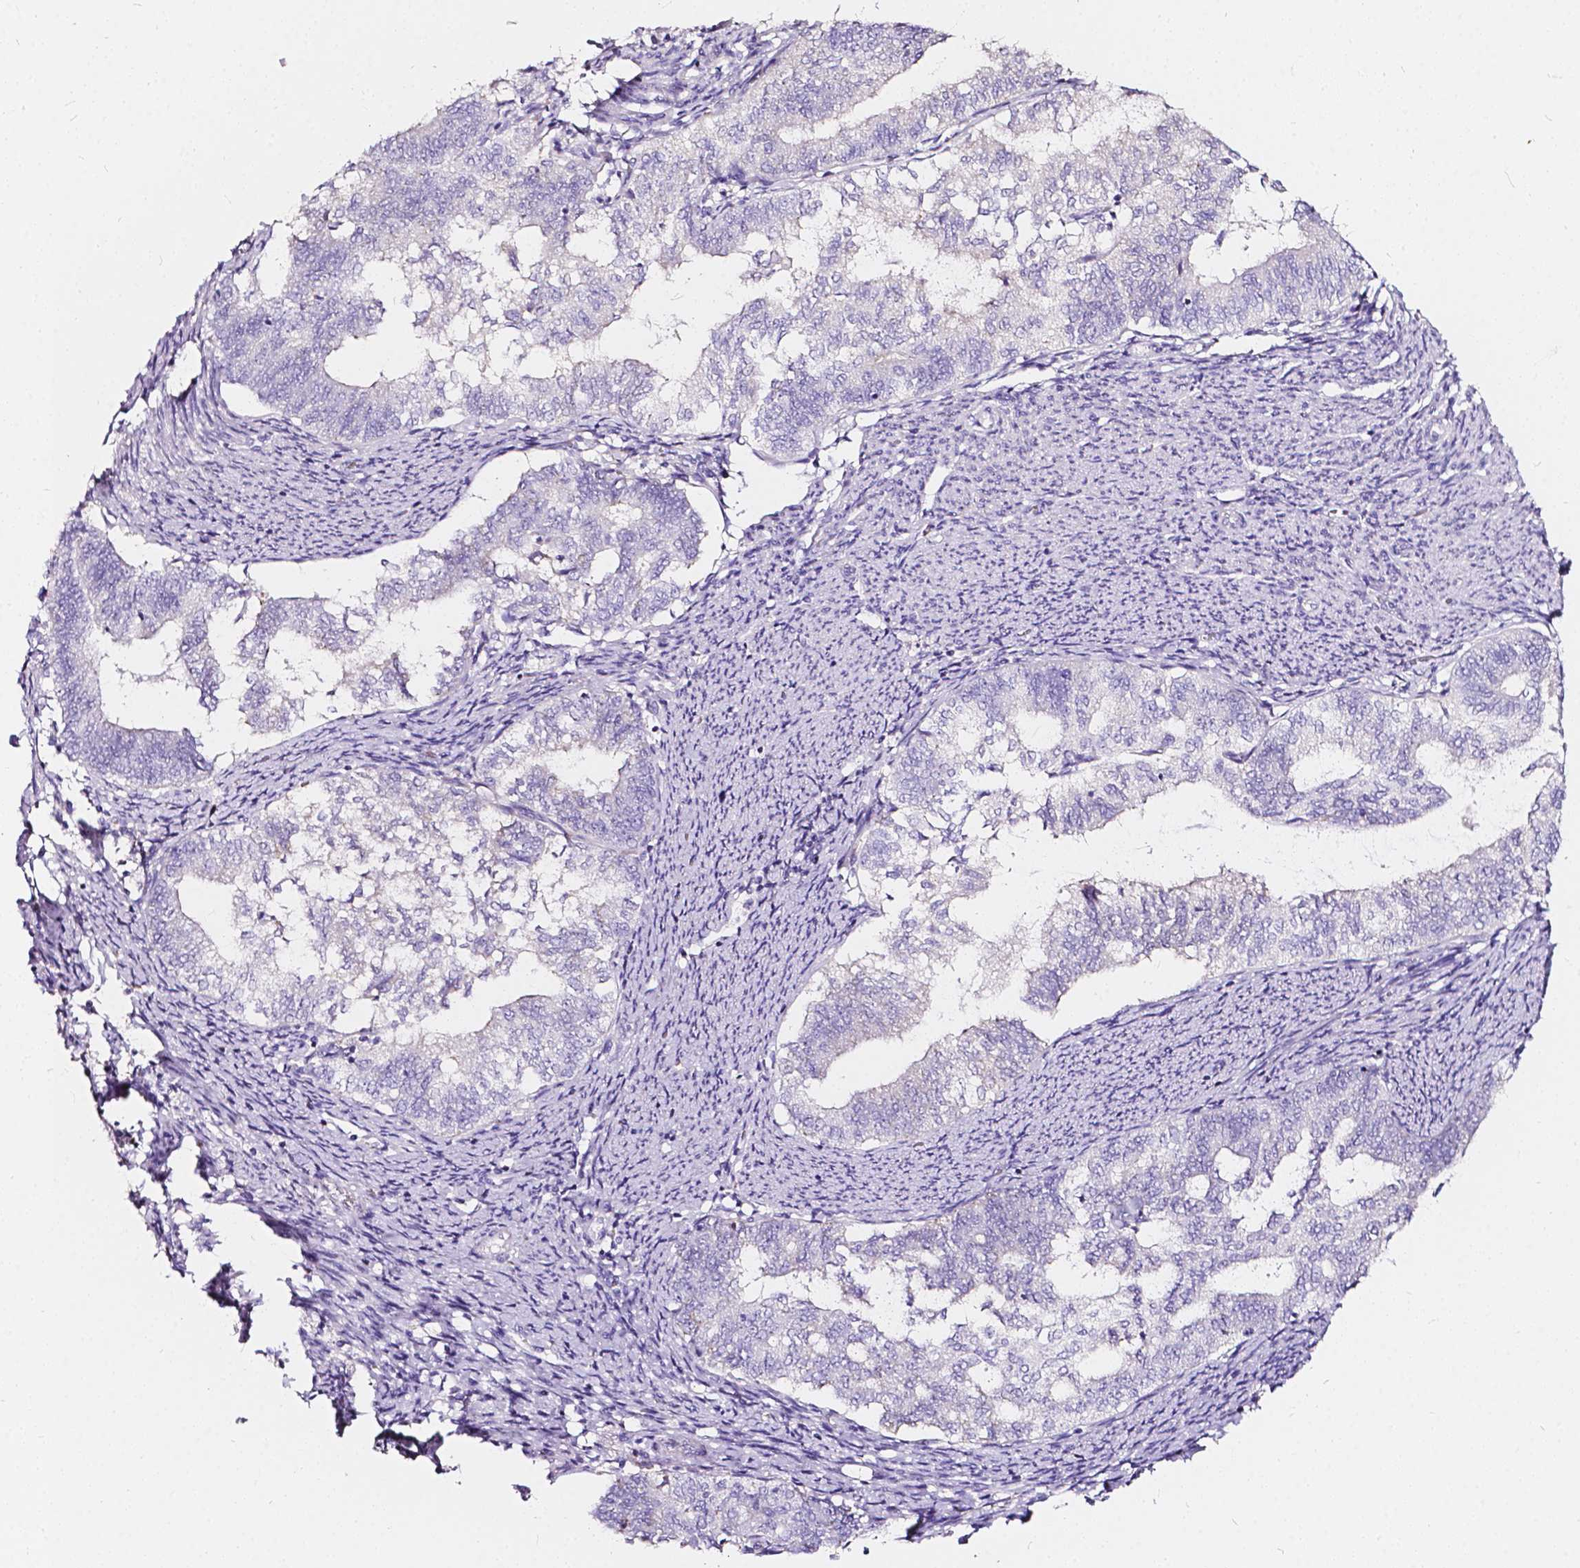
{"staining": {"intensity": "negative", "quantity": "none", "location": "none"}, "tissue": "endometrial cancer", "cell_type": "Tumor cells", "image_type": "cancer", "snomed": [{"axis": "morphology", "description": "Adenocarcinoma, NOS"}, {"axis": "topography", "description": "Endometrium"}], "caption": "Protein analysis of endometrial adenocarcinoma shows no significant positivity in tumor cells. (DAB IHC visualized using brightfield microscopy, high magnification).", "gene": "CLSTN2", "patient": {"sex": "female", "age": 65}}